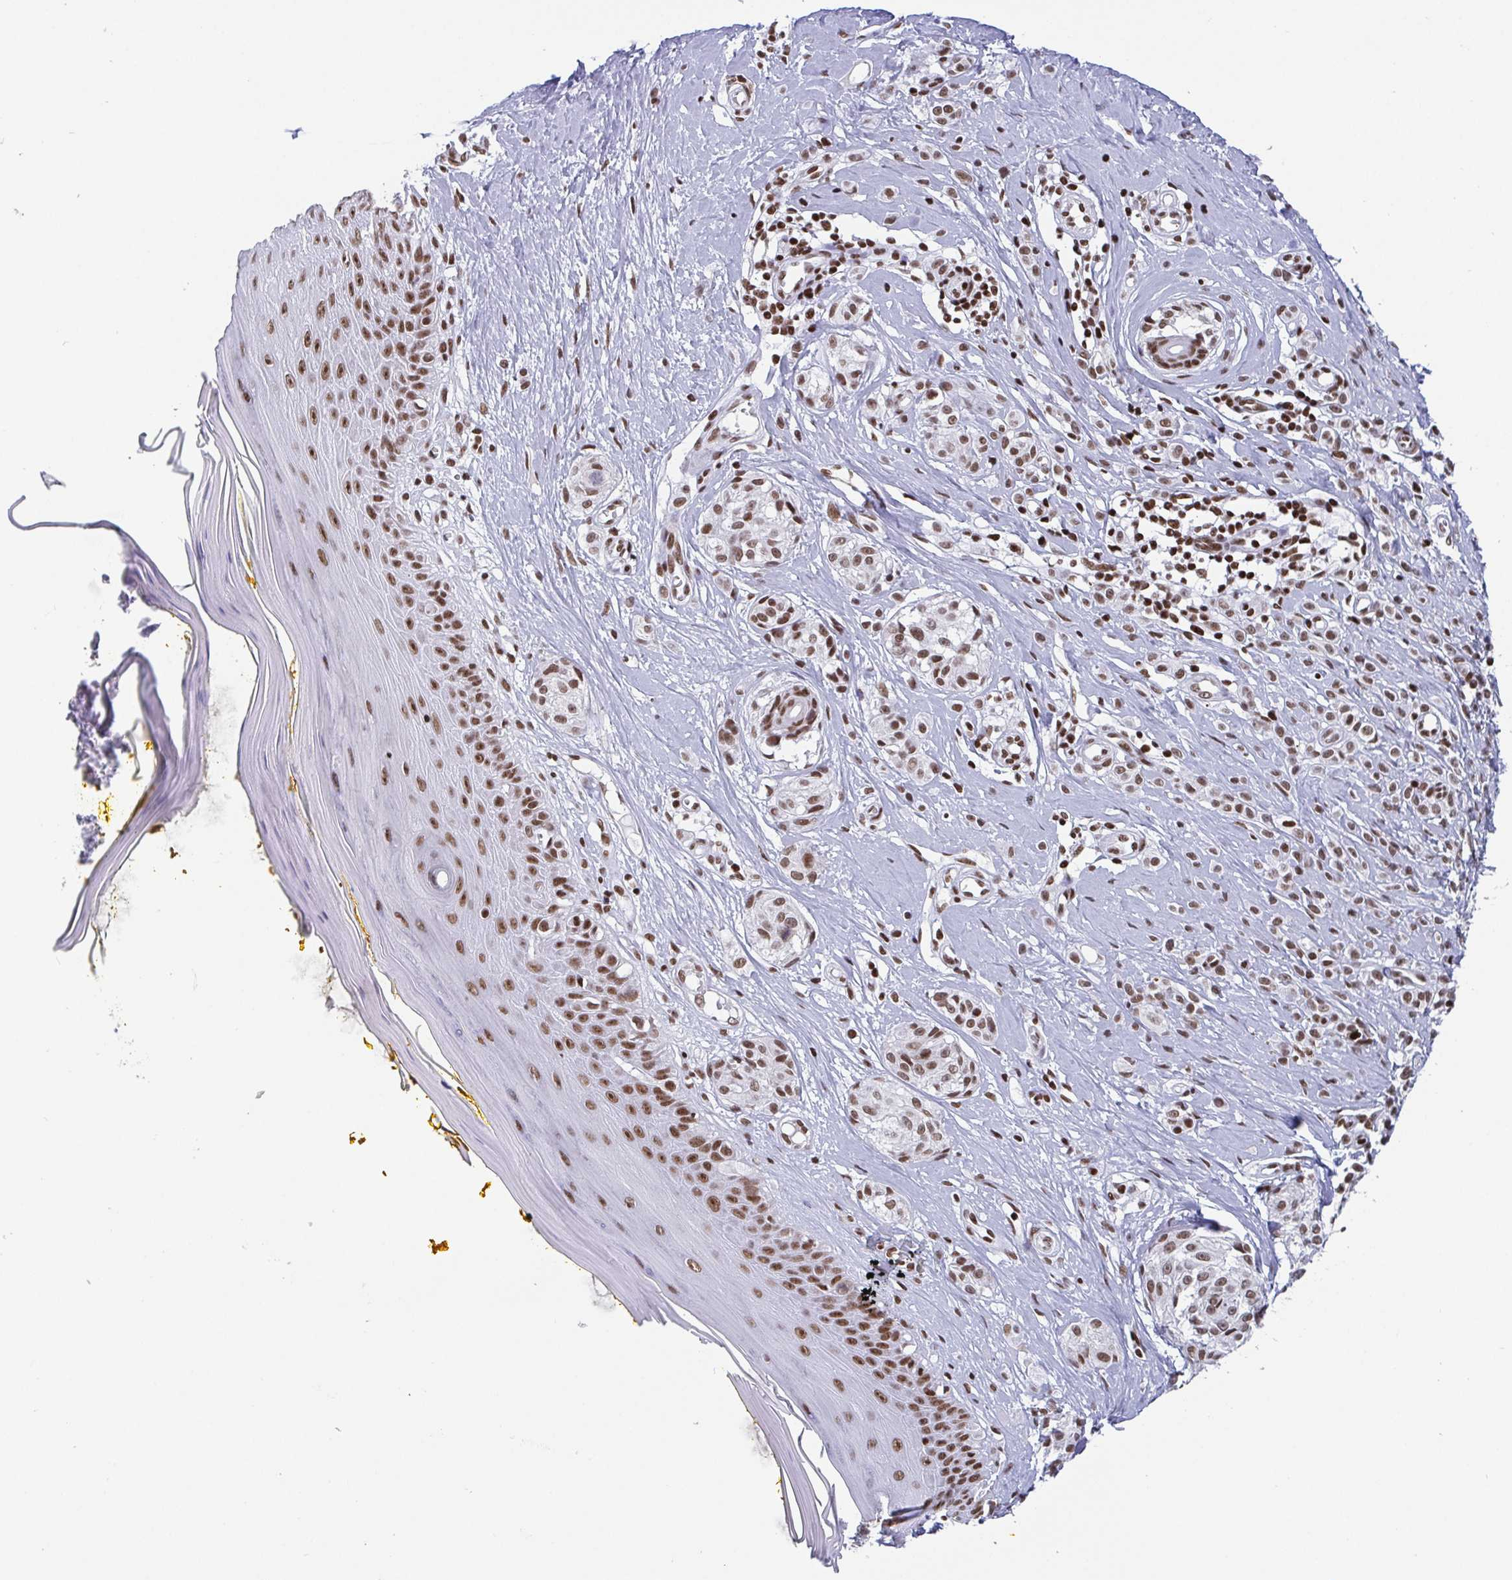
{"staining": {"intensity": "moderate", "quantity": ">75%", "location": "nuclear"}, "tissue": "melanoma", "cell_type": "Tumor cells", "image_type": "cancer", "snomed": [{"axis": "morphology", "description": "Malignant melanoma, NOS"}, {"axis": "topography", "description": "Skin"}], "caption": "Moderate nuclear expression is appreciated in about >75% of tumor cells in melanoma.", "gene": "CTCF", "patient": {"sex": "male", "age": 74}}